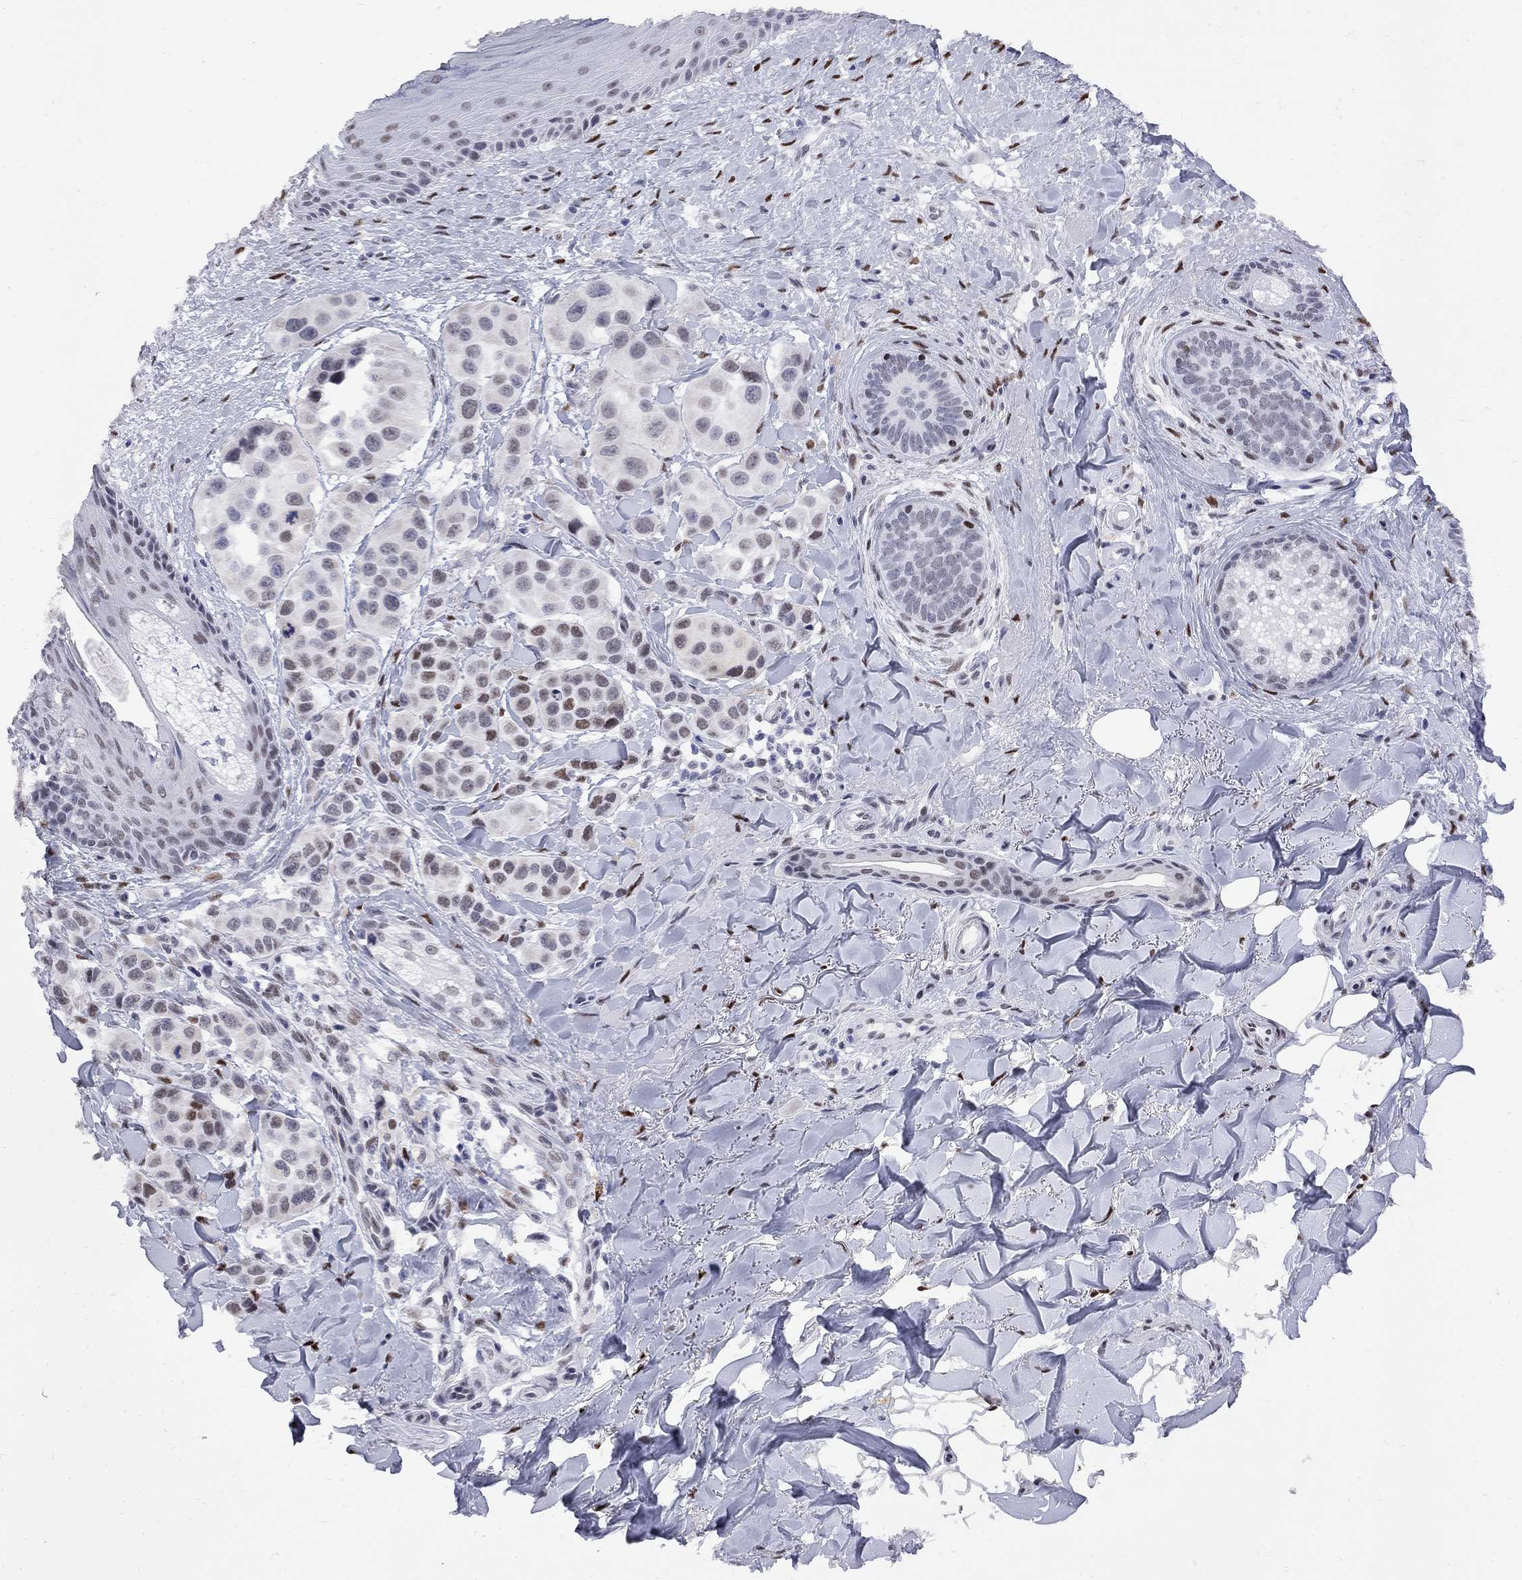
{"staining": {"intensity": "moderate", "quantity": "<25%", "location": "nuclear"}, "tissue": "melanoma", "cell_type": "Tumor cells", "image_type": "cancer", "snomed": [{"axis": "morphology", "description": "Malignant melanoma, NOS"}, {"axis": "topography", "description": "Skin"}], "caption": "This photomicrograph reveals immunohistochemistry staining of human malignant melanoma, with low moderate nuclear positivity in about <25% of tumor cells.", "gene": "ZBTB47", "patient": {"sex": "male", "age": 57}}